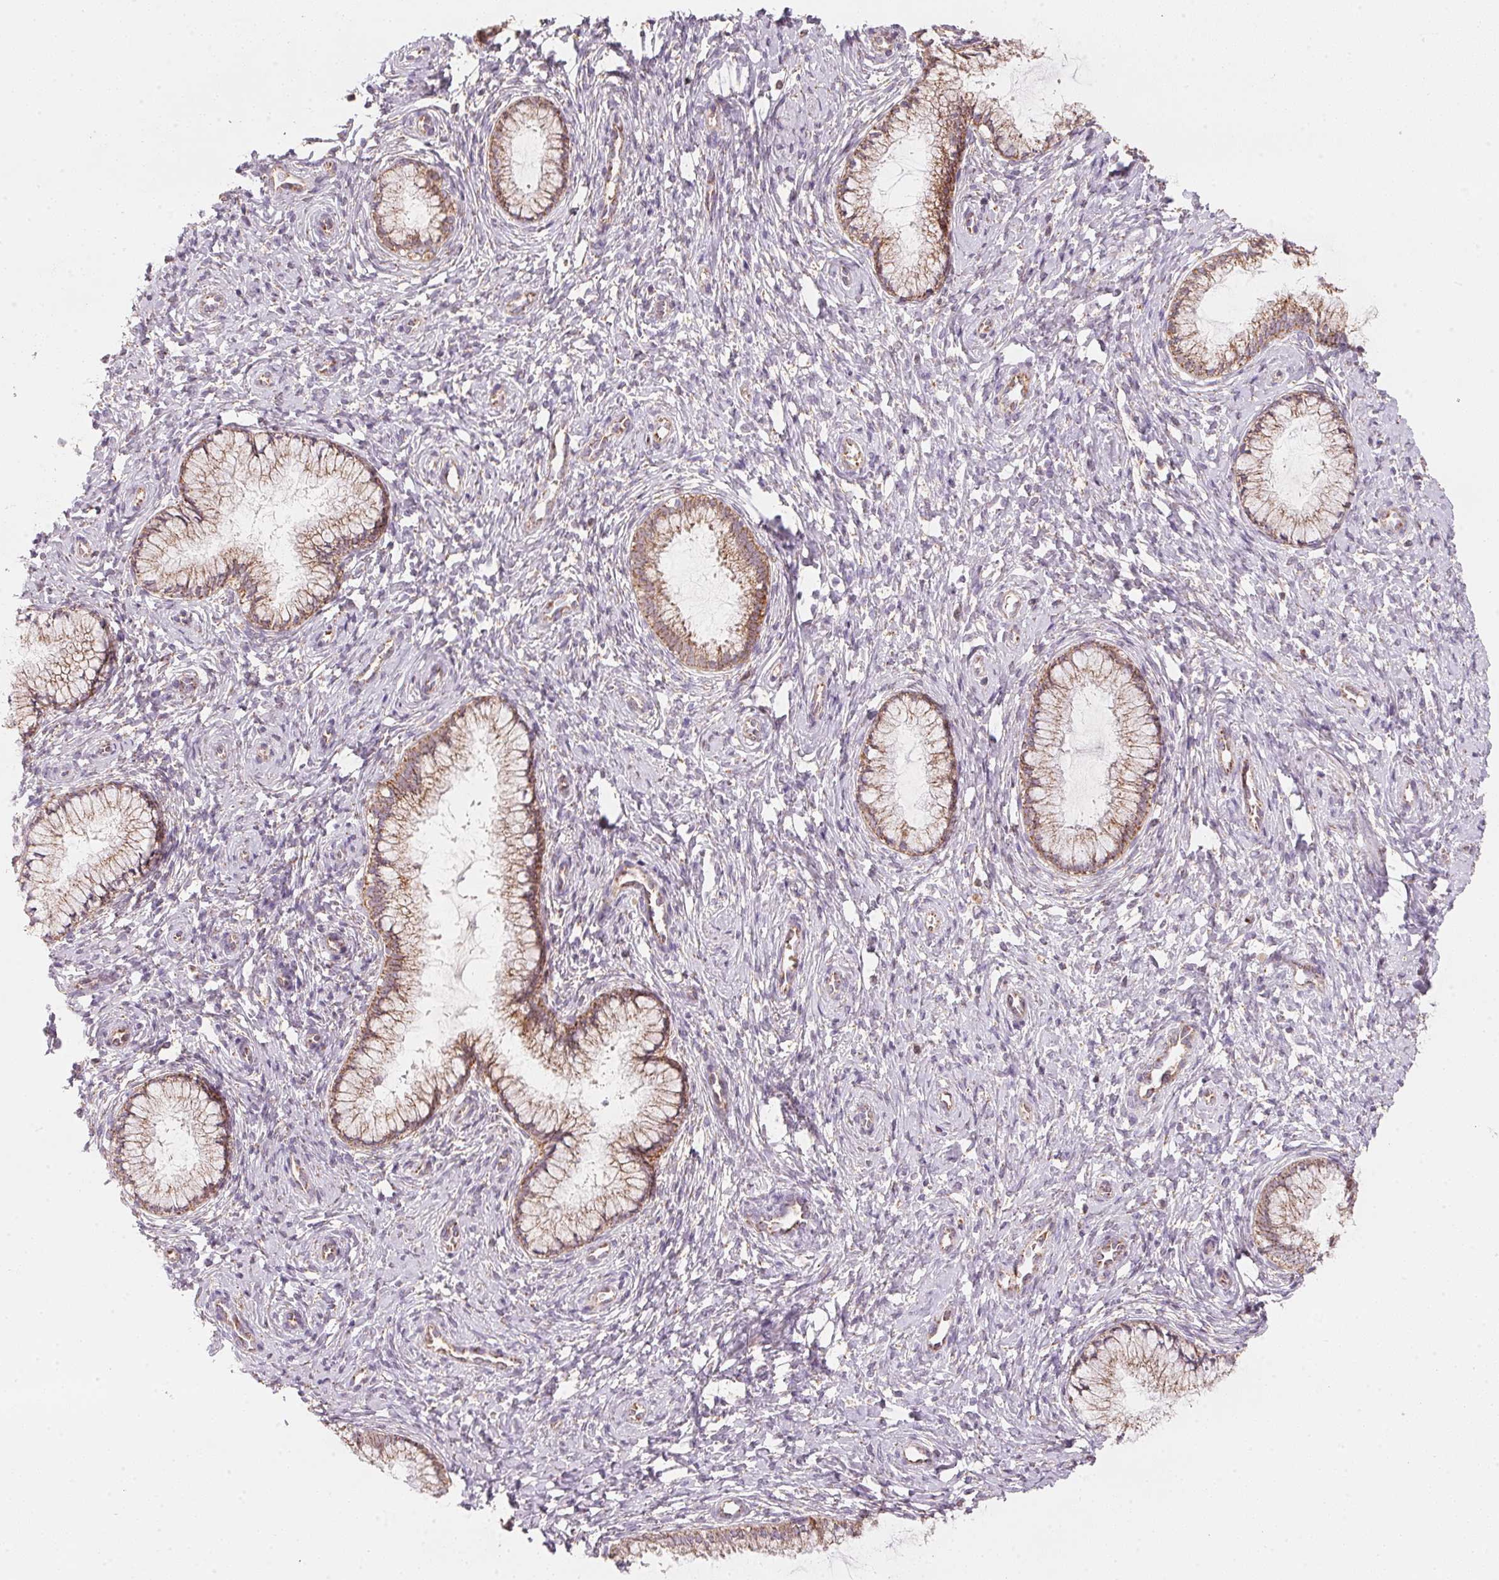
{"staining": {"intensity": "moderate", "quantity": ">75%", "location": "cytoplasmic/membranous"}, "tissue": "cervix", "cell_type": "Glandular cells", "image_type": "normal", "snomed": [{"axis": "morphology", "description": "Normal tissue, NOS"}, {"axis": "topography", "description": "Cervix"}], "caption": "High-power microscopy captured an immunohistochemistry micrograph of unremarkable cervix, revealing moderate cytoplasmic/membranous staining in about >75% of glandular cells.", "gene": "COQ7", "patient": {"sex": "female", "age": 37}}